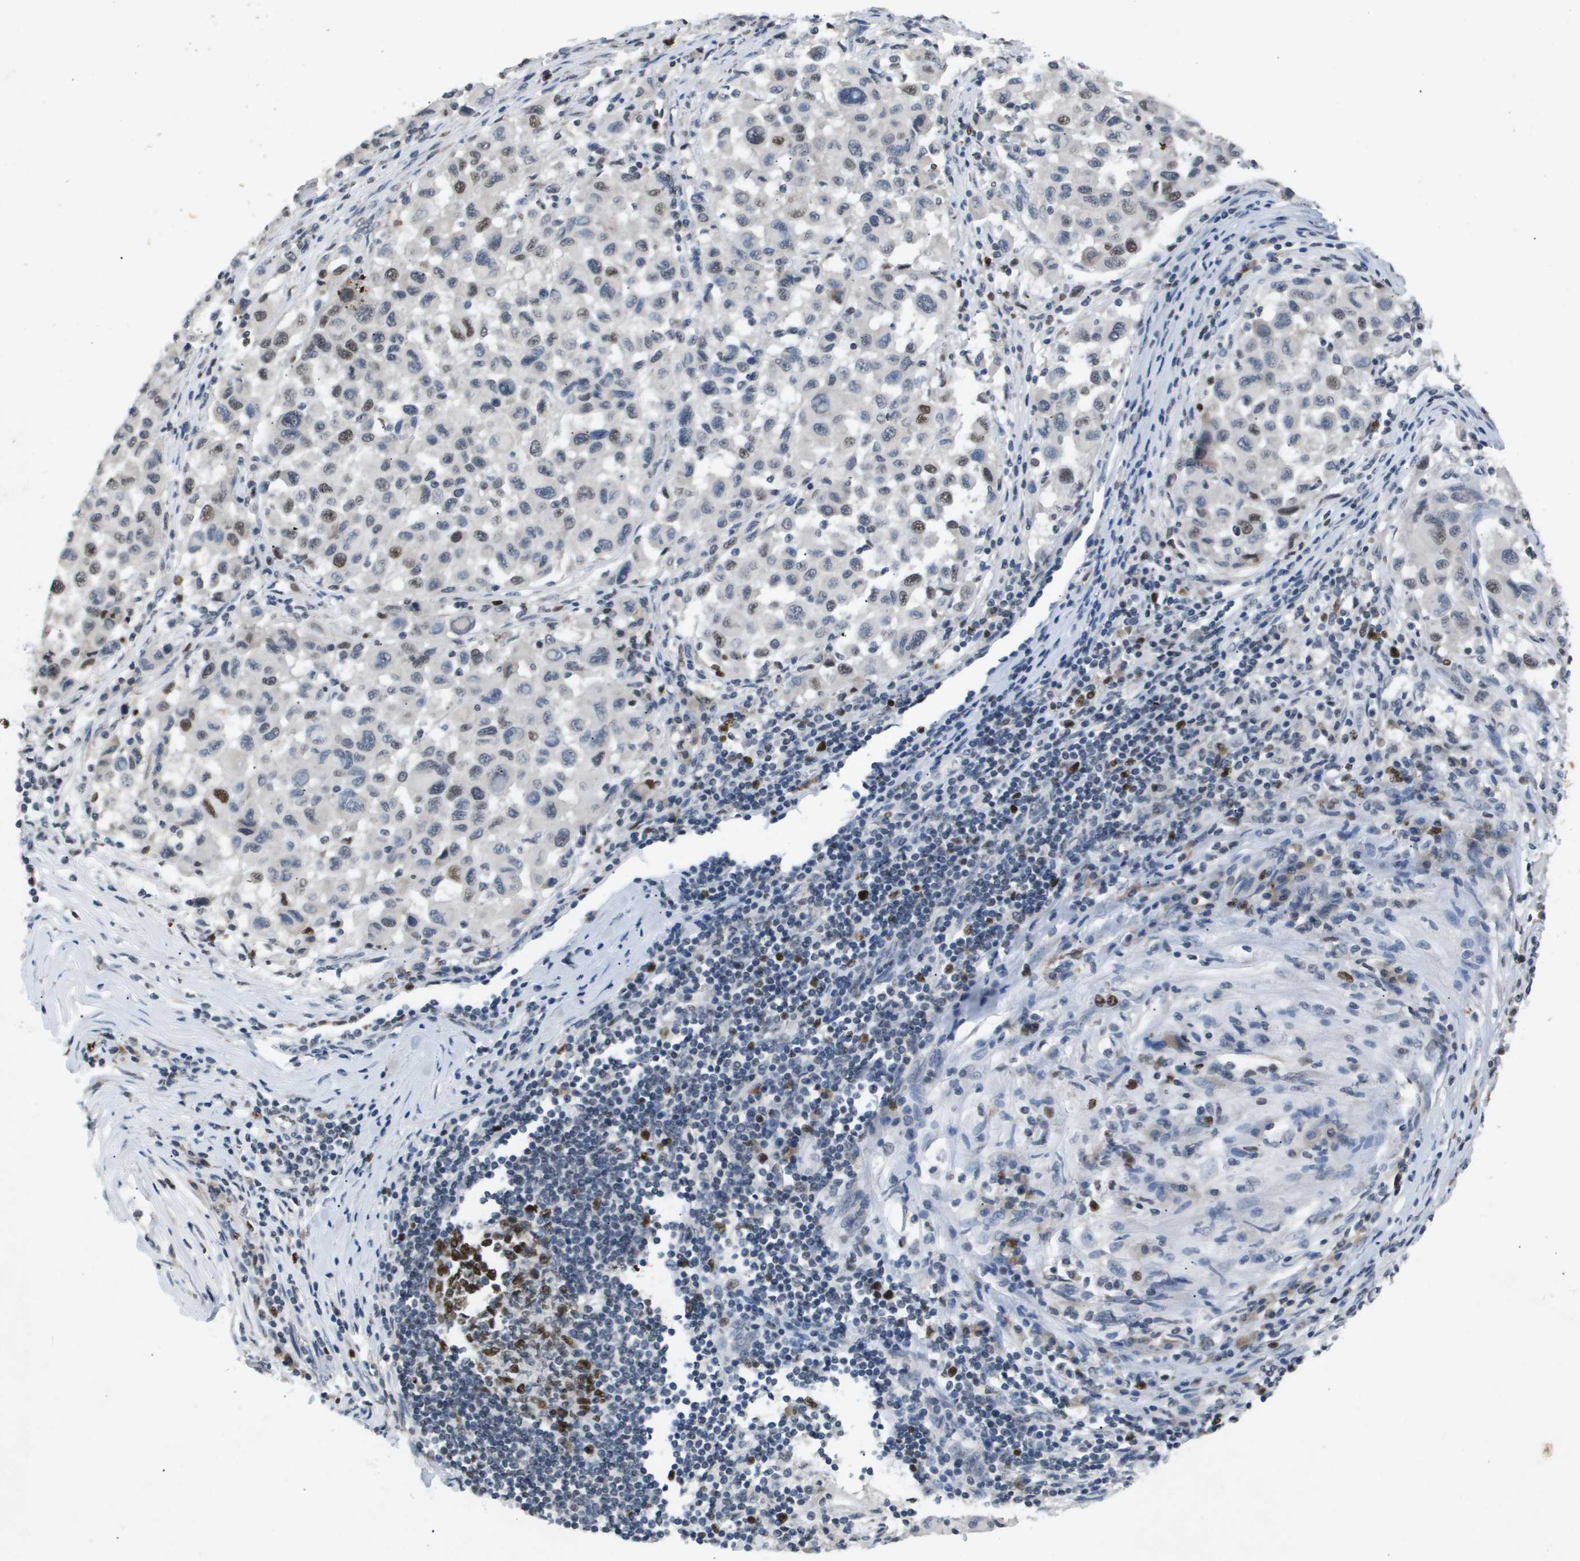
{"staining": {"intensity": "moderate", "quantity": "<25%", "location": "nuclear"}, "tissue": "melanoma", "cell_type": "Tumor cells", "image_type": "cancer", "snomed": [{"axis": "morphology", "description": "Malignant melanoma, Metastatic site"}, {"axis": "topography", "description": "Lymph node"}], "caption": "A low amount of moderate nuclear staining is present in approximately <25% of tumor cells in melanoma tissue.", "gene": "ANAPC2", "patient": {"sex": "male", "age": 61}}